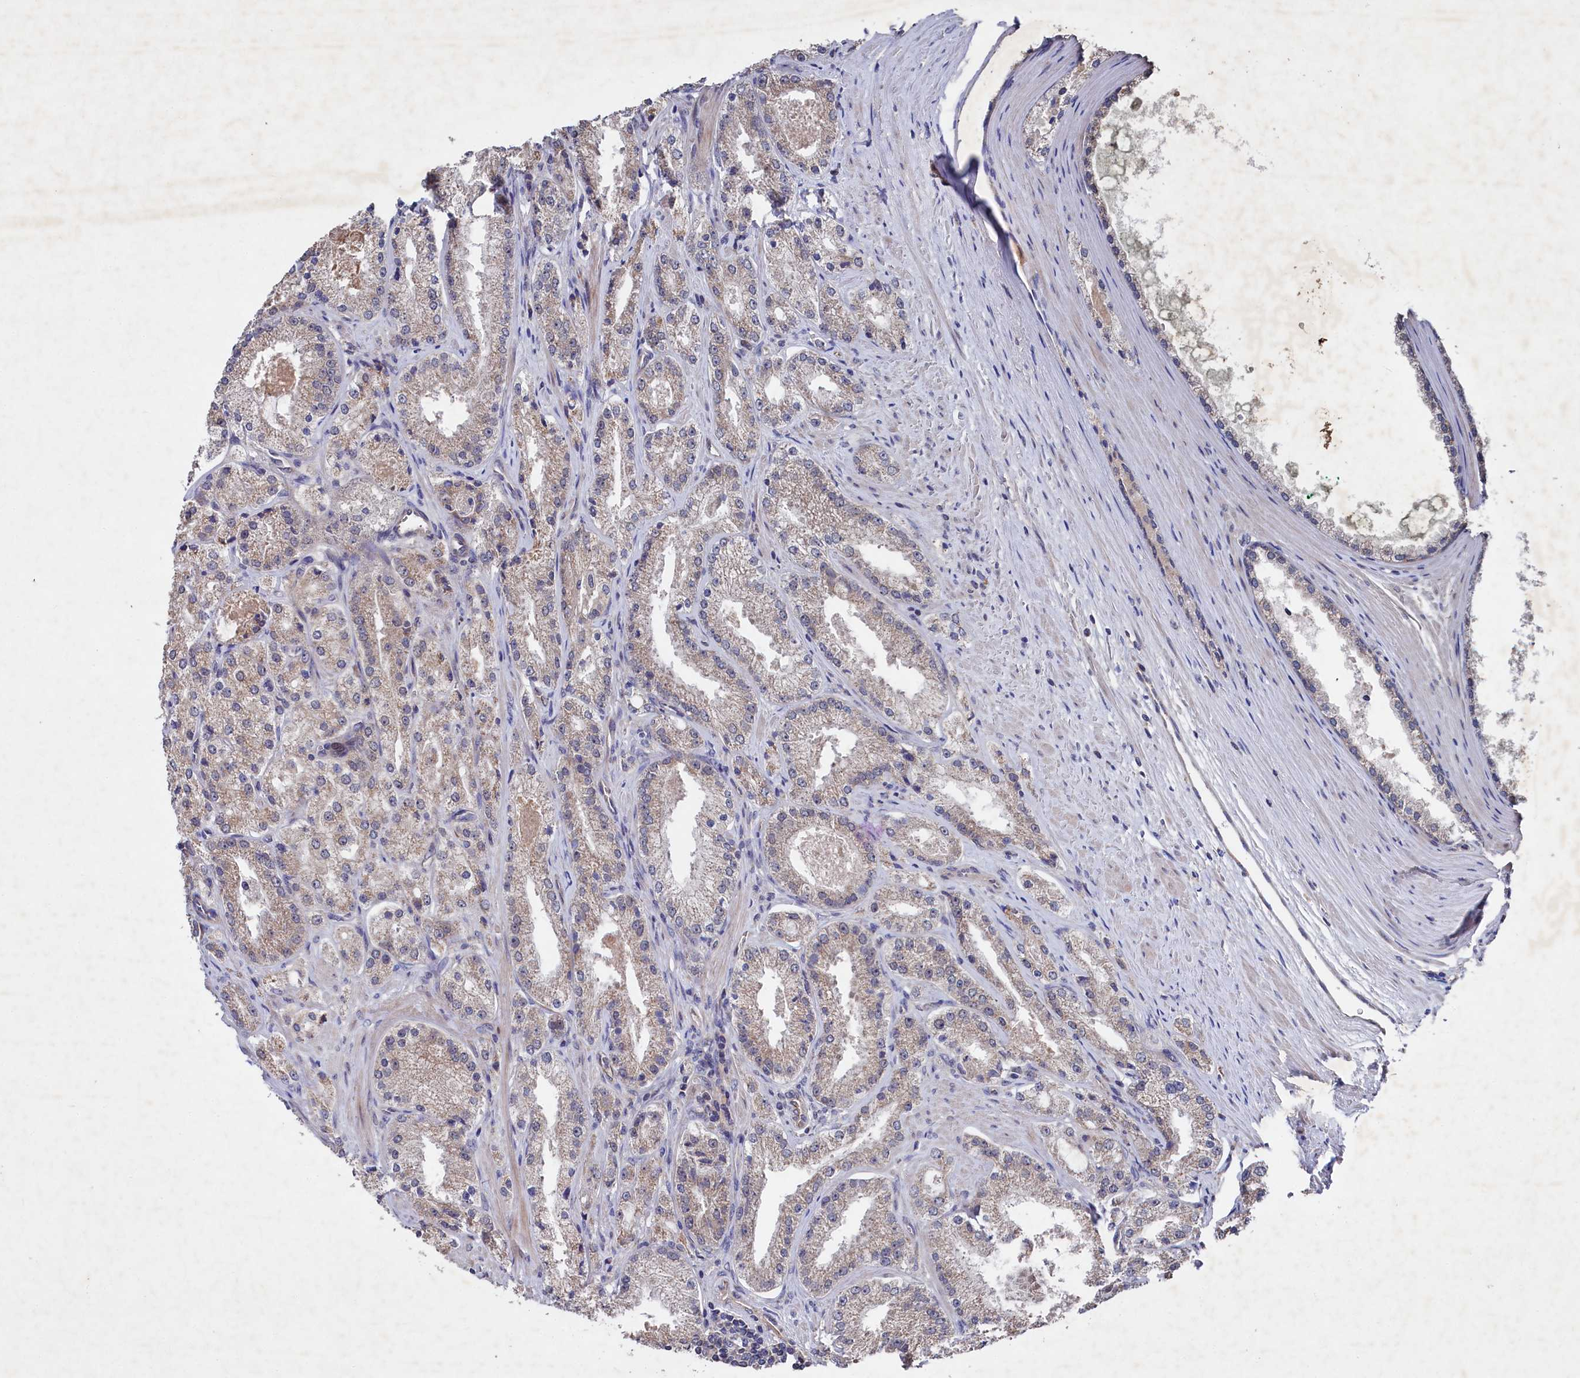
{"staining": {"intensity": "weak", "quantity": "25%-75%", "location": "cytoplasmic/membranous"}, "tissue": "prostate cancer", "cell_type": "Tumor cells", "image_type": "cancer", "snomed": [{"axis": "morphology", "description": "Adenocarcinoma, Low grade"}, {"axis": "topography", "description": "Prostate"}], "caption": "Adenocarcinoma (low-grade) (prostate) stained with DAB (3,3'-diaminobenzidine) immunohistochemistry (IHC) demonstrates low levels of weak cytoplasmic/membranous expression in about 25%-75% of tumor cells.", "gene": "SUPV3L1", "patient": {"sex": "male", "age": 69}}